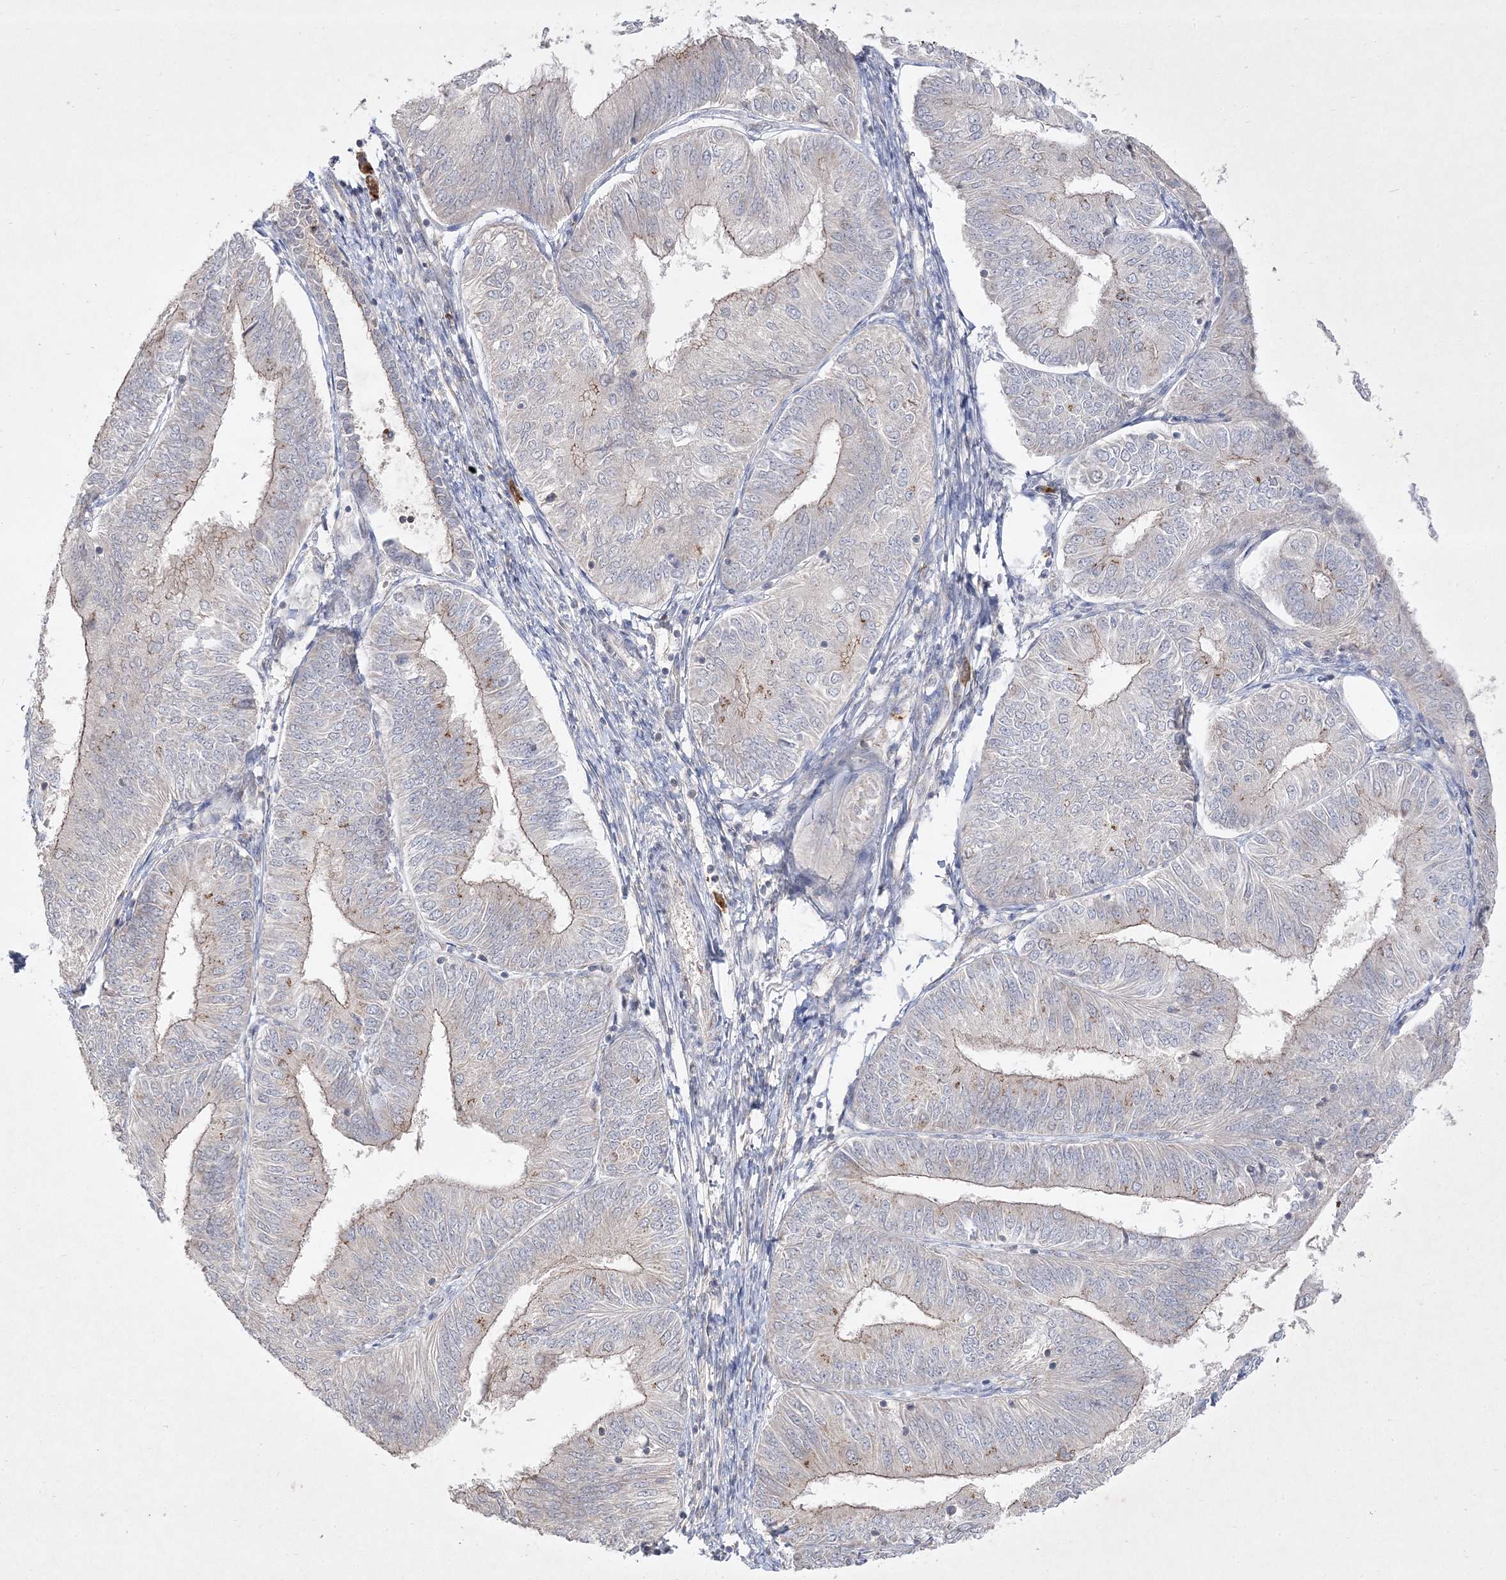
{"staining": {"intensity": "weak", "quantity": "25%-75%", "location": "cytoplasmic/membranous"}, "tissue": "endometrial cancer", "cell_type": "Tumor cells", "image_type": "cancer", "snomed": [{"axis": "morphology", "description": "Adenocarcinoma, NOS"}, {"axis": "topography", "description": "Endometrium"}], "caption": "About 25%-75% of tumor cells in human endometrial adenocarcinoma demonstrate weak cytoplasmic/membranous protein positivity as visualized by brown immunohistochemical staining.", "gene": "CLNK", "patient": {"sex": "female", "age": 58}}